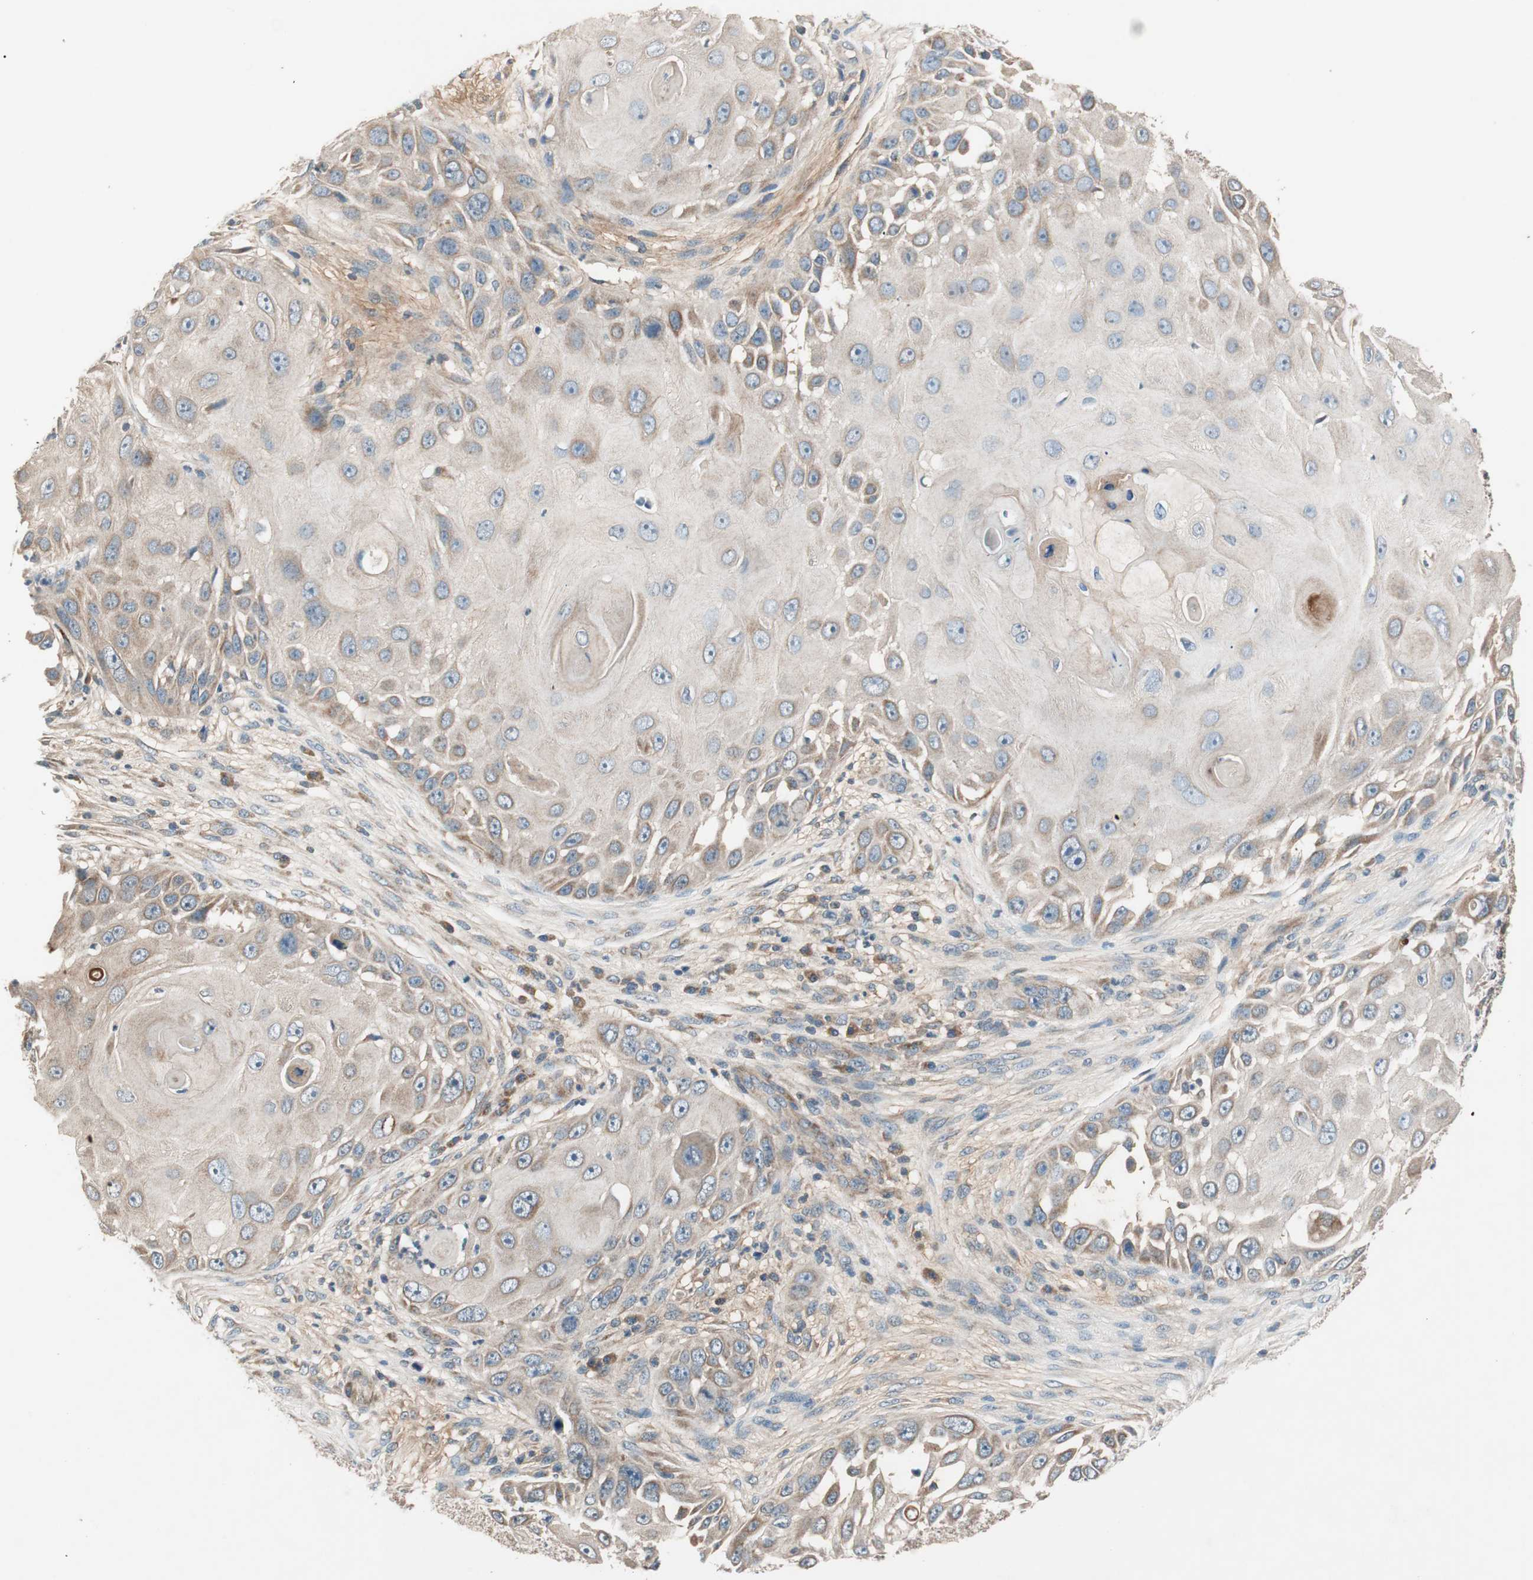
{"staining": {"intensity": "weak", "quantity": "25%-75%", "location": "cytoplasmic/membranous"}, "tissue": "skin cancer", "cell_type": "Tumor cells", "image_type": "cancer", "snomed": [{"axis": "morphology", "description": "Squamous cell carcinoma, NOS"}, {"axis": "topography", "description": "Skin"}], "caption": "A brown stain labels weak cytoplasmic/membranous positivity of a protein in skin cancer tumor cells.", "gene": "HPN", "patient": {"sex": "female", "age": 44}}